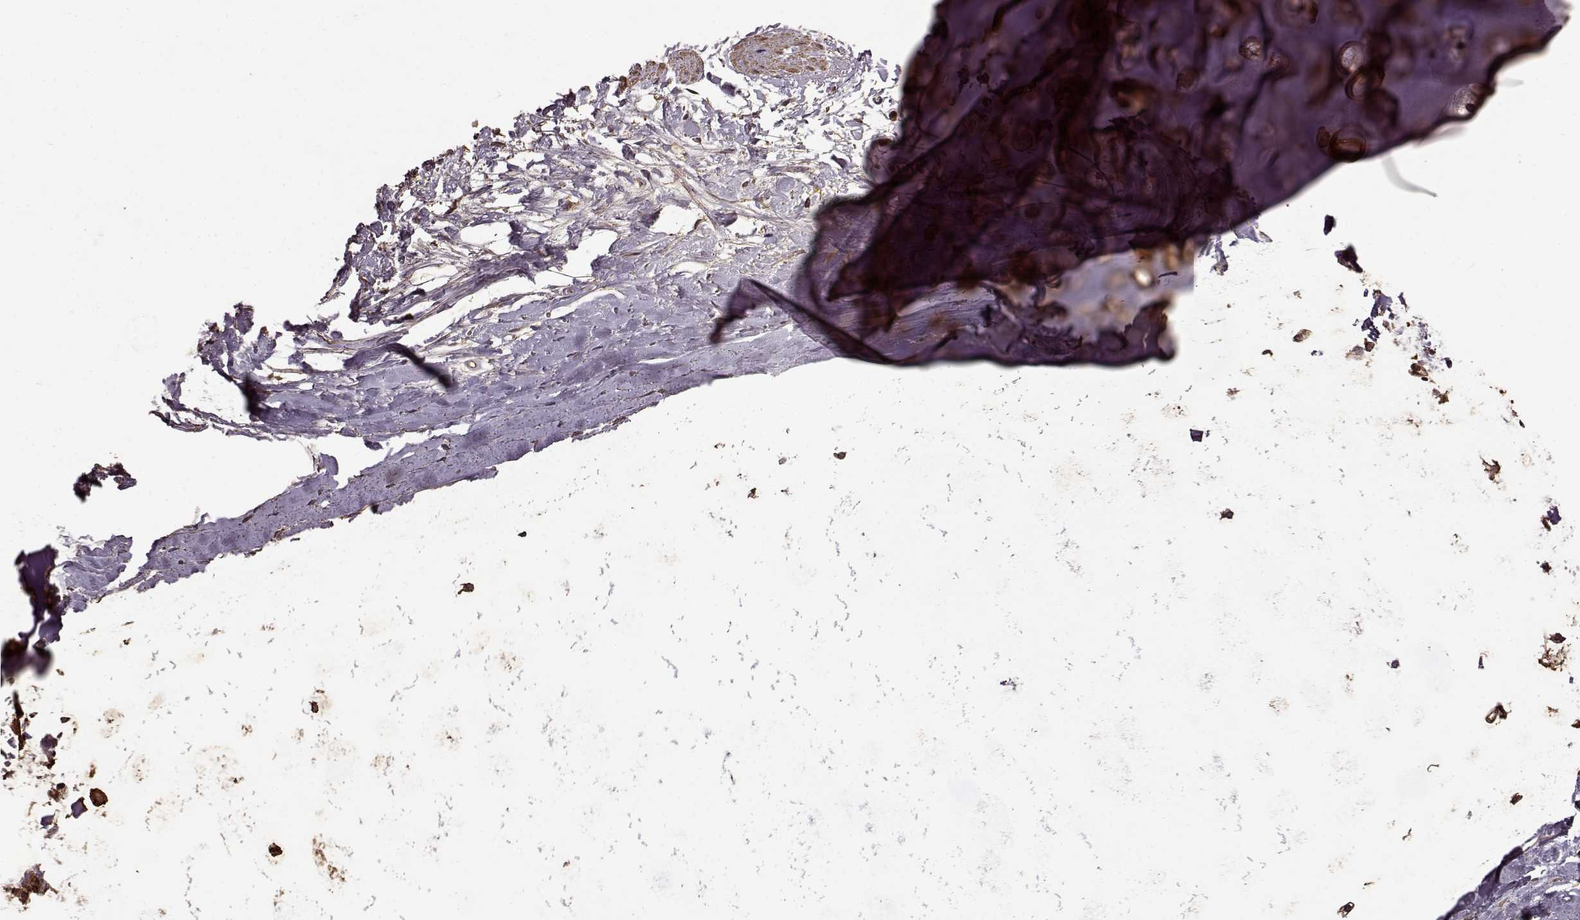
{"staining": {"intensity": "strong", "quantity": ">75%", "location": "cytoplasmic/membranous"}, "tissue": "adipose tissue", "cell_type": "Adipocytes", "image_type": "normal", "snomed": [{"axis": "morphology", "description": "Normal tissue, NOS"}, {"axis": "topography", "description": "Lymph node"}, {"axis": "topography", "description": "Bronchus"}], "caption": "Brown immunohistochemical staining in normal adipose tissue exhibits strong cytoplasmic/membranous expression in approximately >75% of adipocytes.", "gene": "FBXW11", "patient": {"sex": "female", "age": 70}}